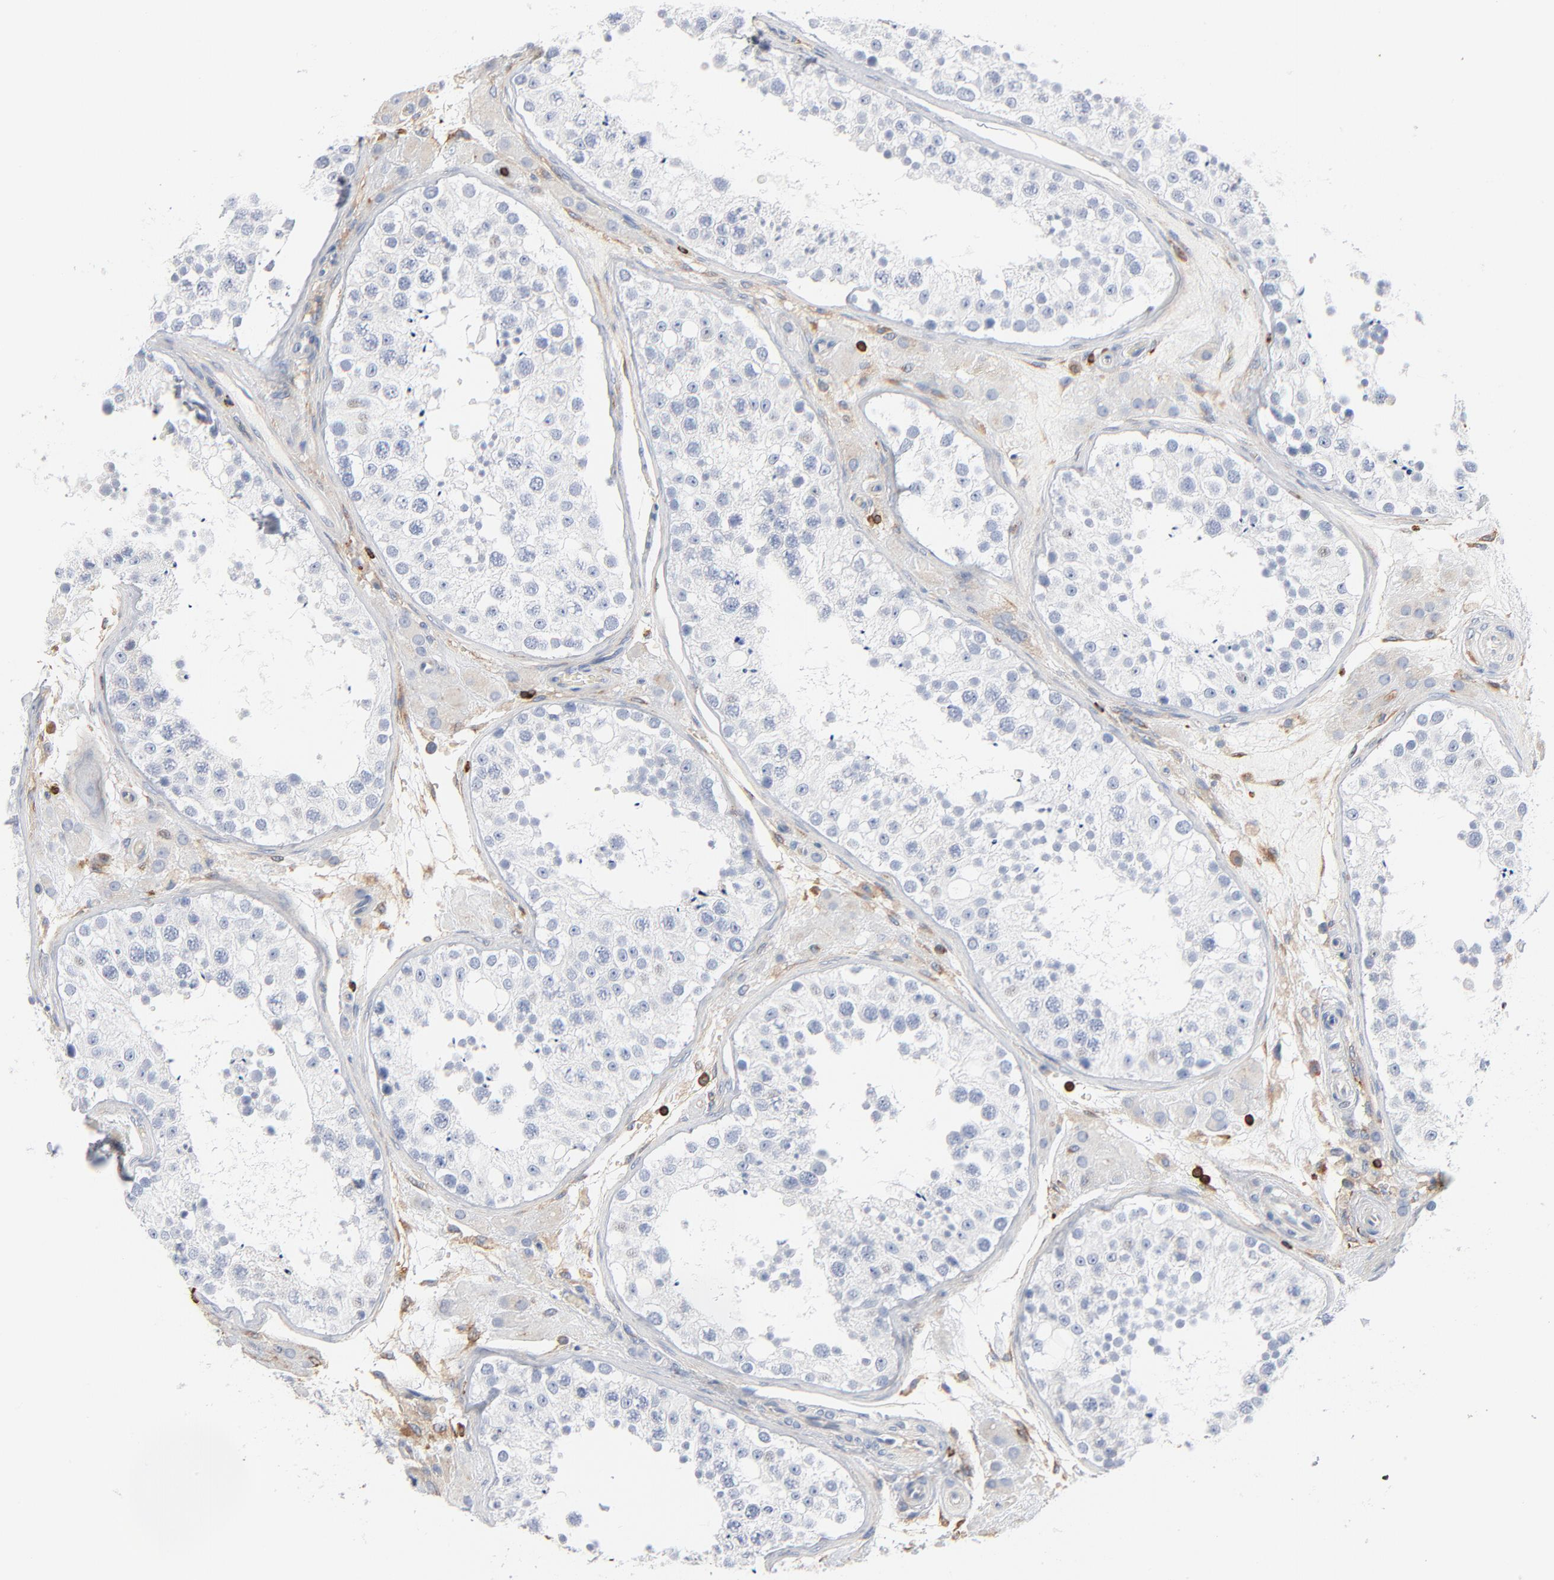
{"staining": {"intensity": "negative", "quantity": "none", "location": "none"}, "tissue": "testis", "cell_type": "Cells in seminiferous ducts", "image_type": "normal", "snomed": [{"axis": "morphology", "description": "Normal tissue, NOS"}, {"axis": "topography", "description": "Testis"}], "caption": "Cells in seminiferous ducts are negative for protein expression in benign human testis. (DAB (3,3'-diaminobenzidine) IHC, high magnification).", "gene": "SH3KBP1", "patient": {"sex": "male", "age": 26}}